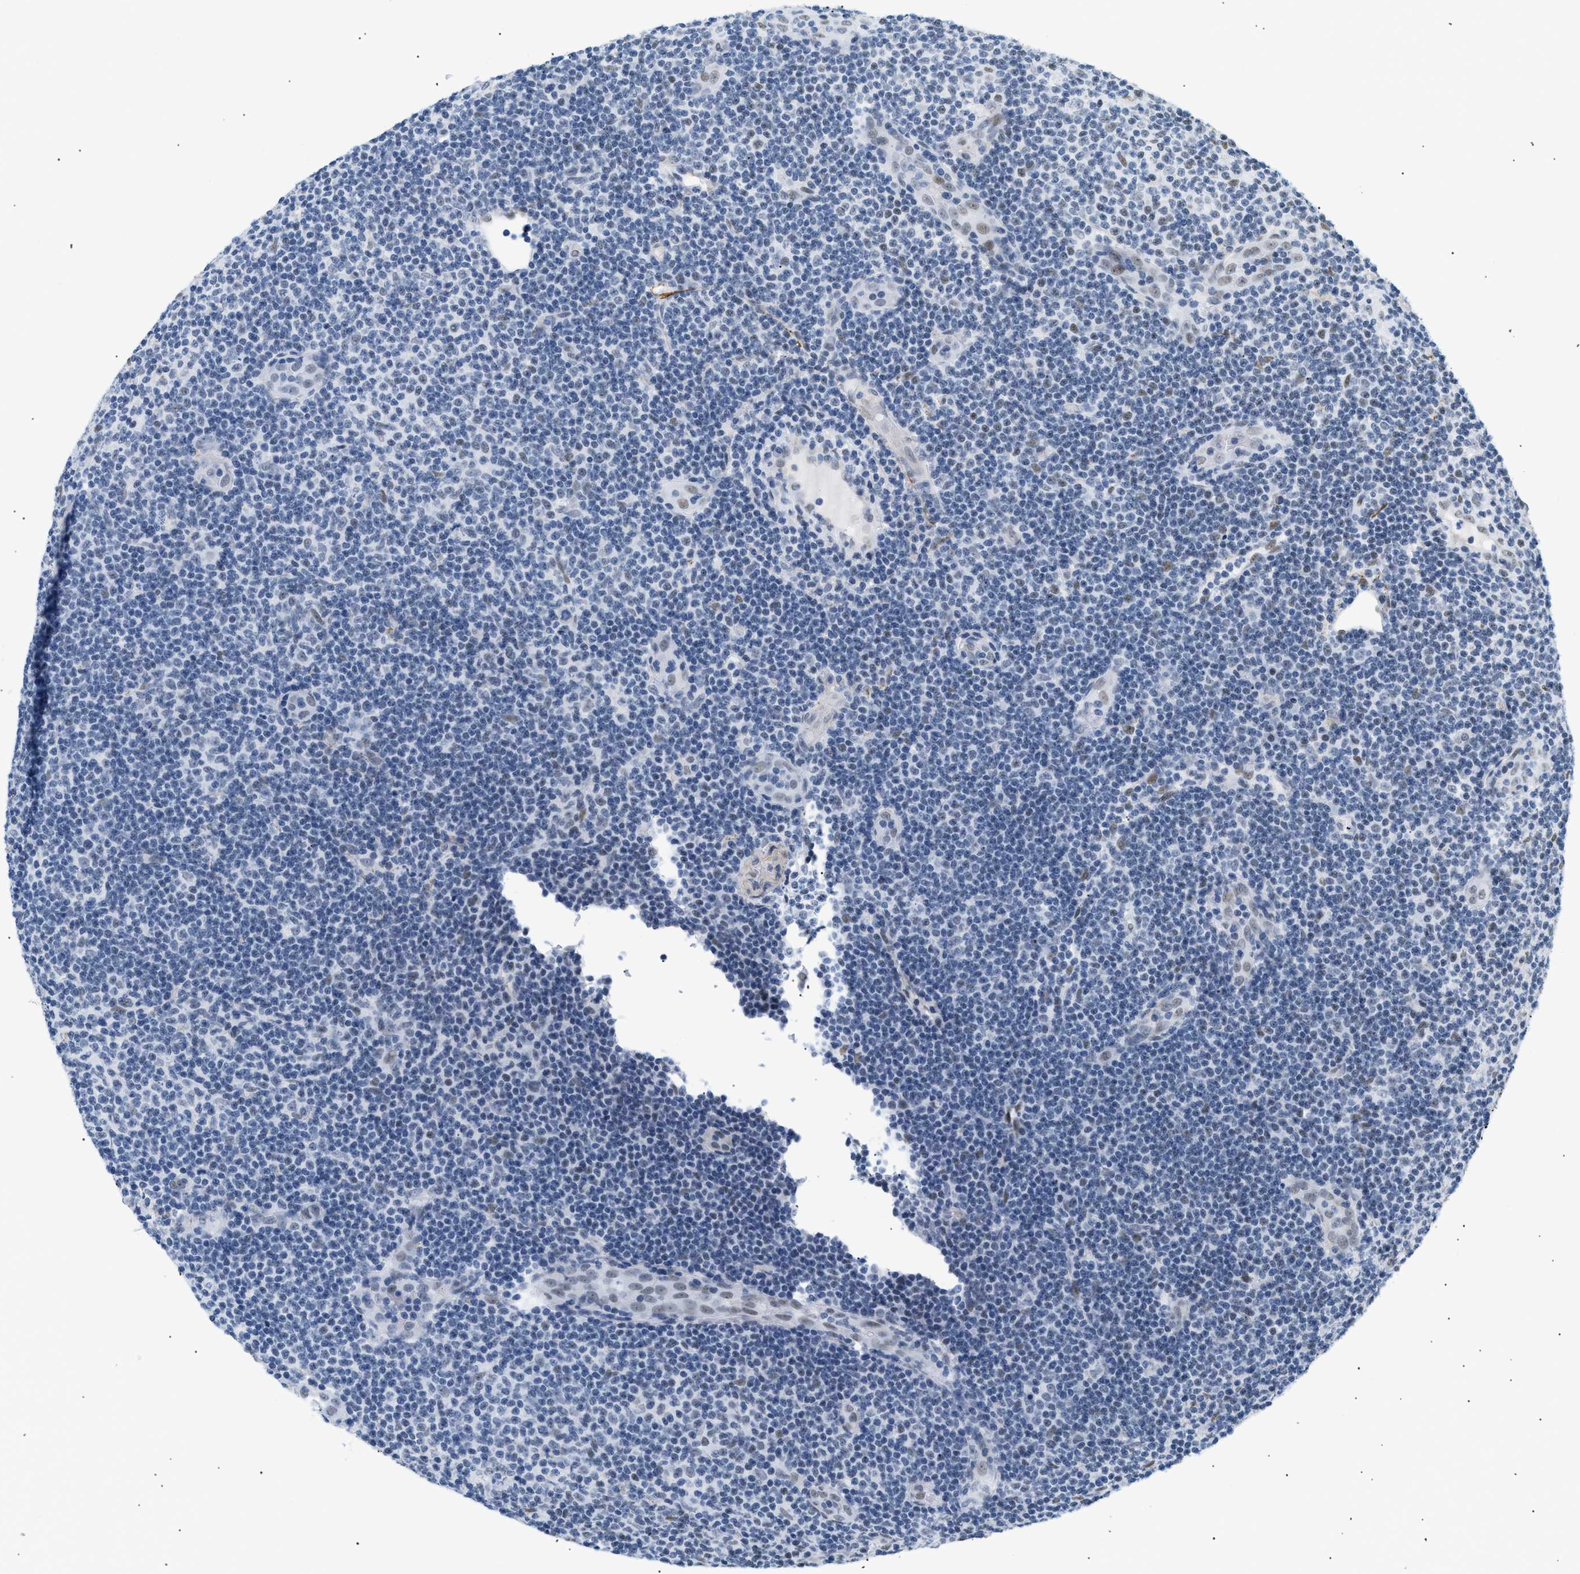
{"staining": {"intensity": "negative", "quantity": "none", "location": "none"}, "tissue": "lymphoma", "cell_type": "Tumor cells", "image_type": "cancer", "snomed": [{"axis": "morphology", "description": "Malignant lymphoma, non-Hodgkin's type, Low grade"}, {"axis": "topography", "description": "Lymph node"}], "caption": "An IHC image of malignant lymphoma, non-Hodgkin's type (low-grade) is shown. There is no staining in tumor cells of malignant lymphoma, non-Hodgkin's type (low-grade).", "gene": "ELN", "patient": {"sex": "male", "age": 83}}